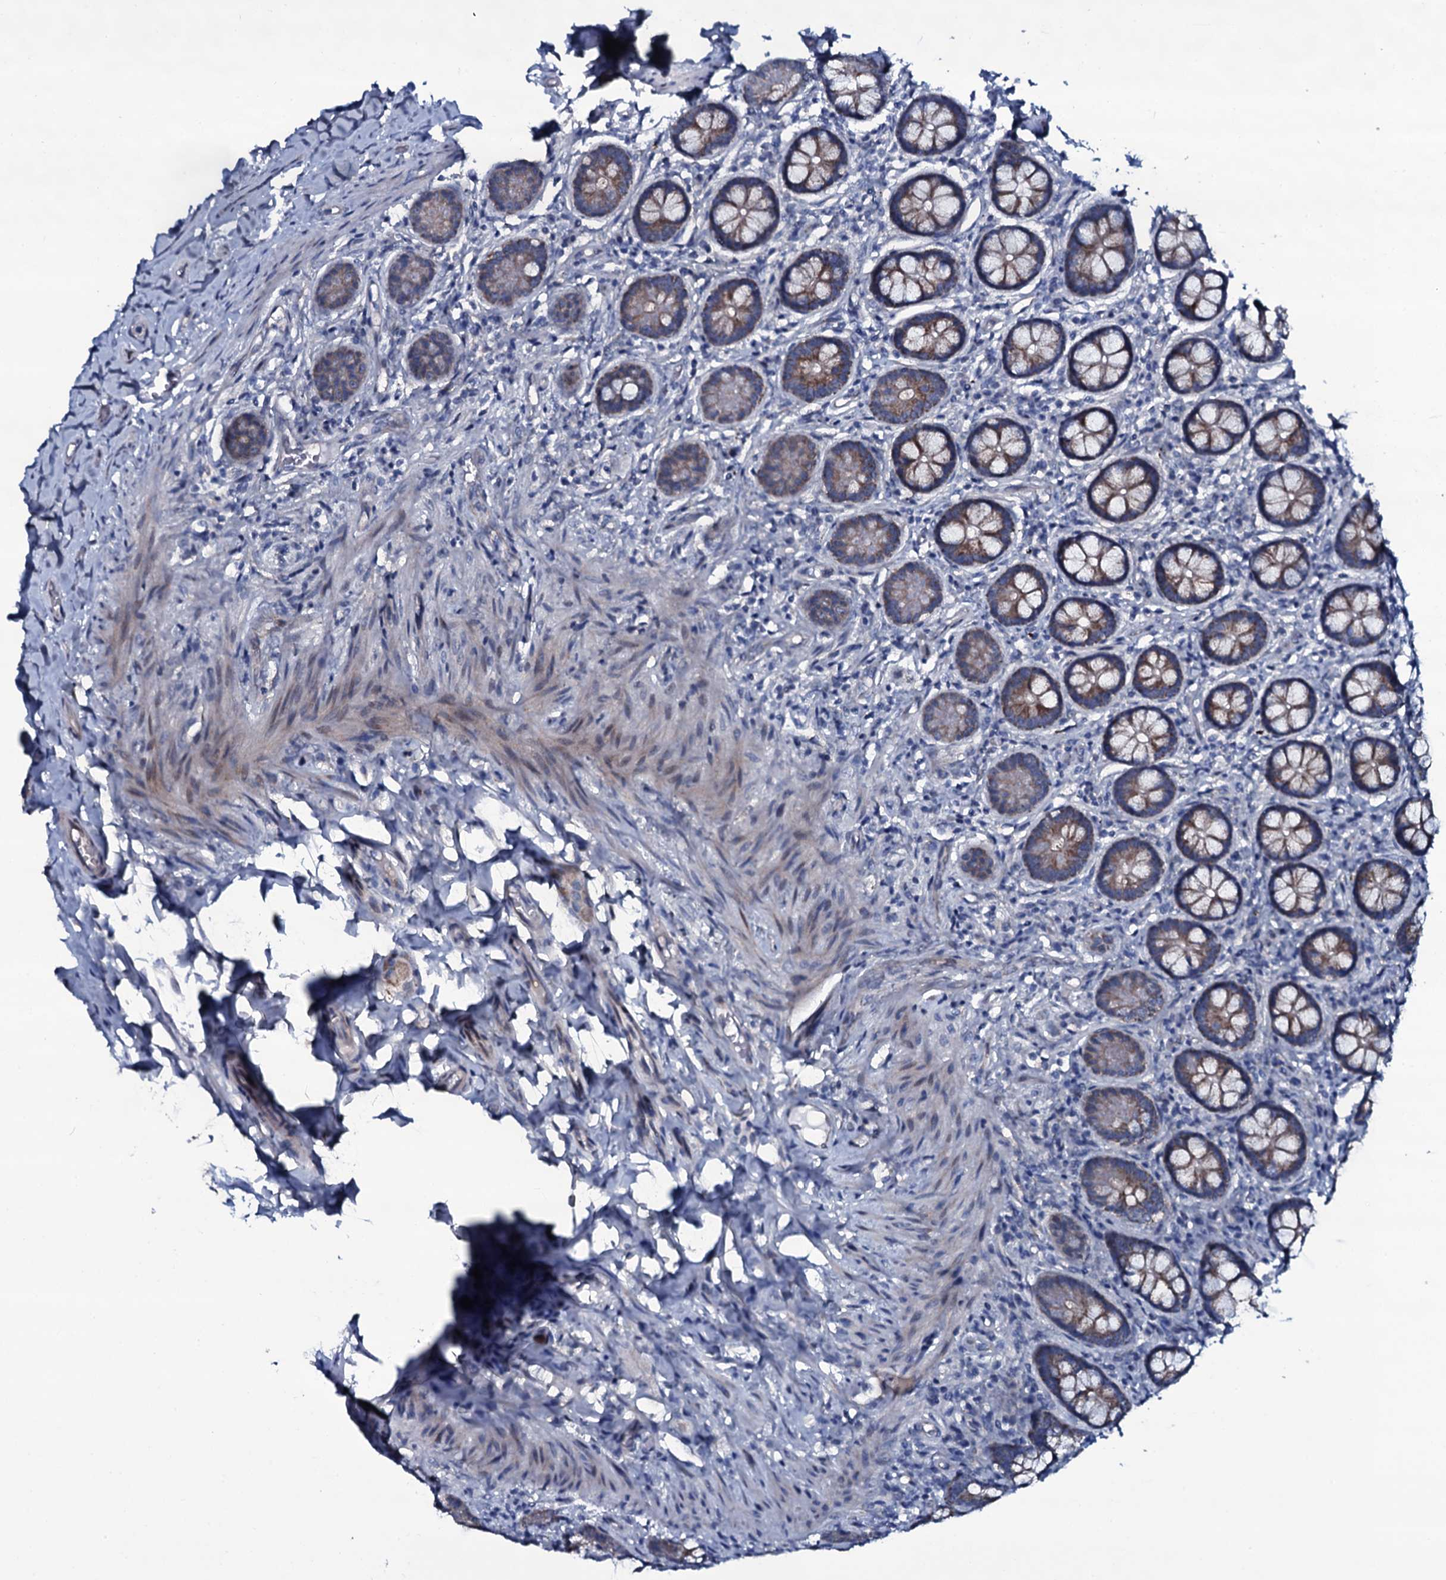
{"staining": {"intensity": "strong", "quantity": "25%-75%", "location": "cytoplasmic/membranous"}, "tissue": "small intestine", "cell_type": "Glandular cells", "image_type": "normal", "snomed": [{"axis": "morphology", "description": "Normal tissue, NOS"}, {"axis": "topography", "description": "Small intestine"}], "caption": "This is a histology image of immunohistochemistry (IHC) staining of normal small intestine, which shows strong staining in the cytoplasmic/membranous of glandular cells.", "gene": "WIPF3", "patient": {"sex": "male", "age": 52}}